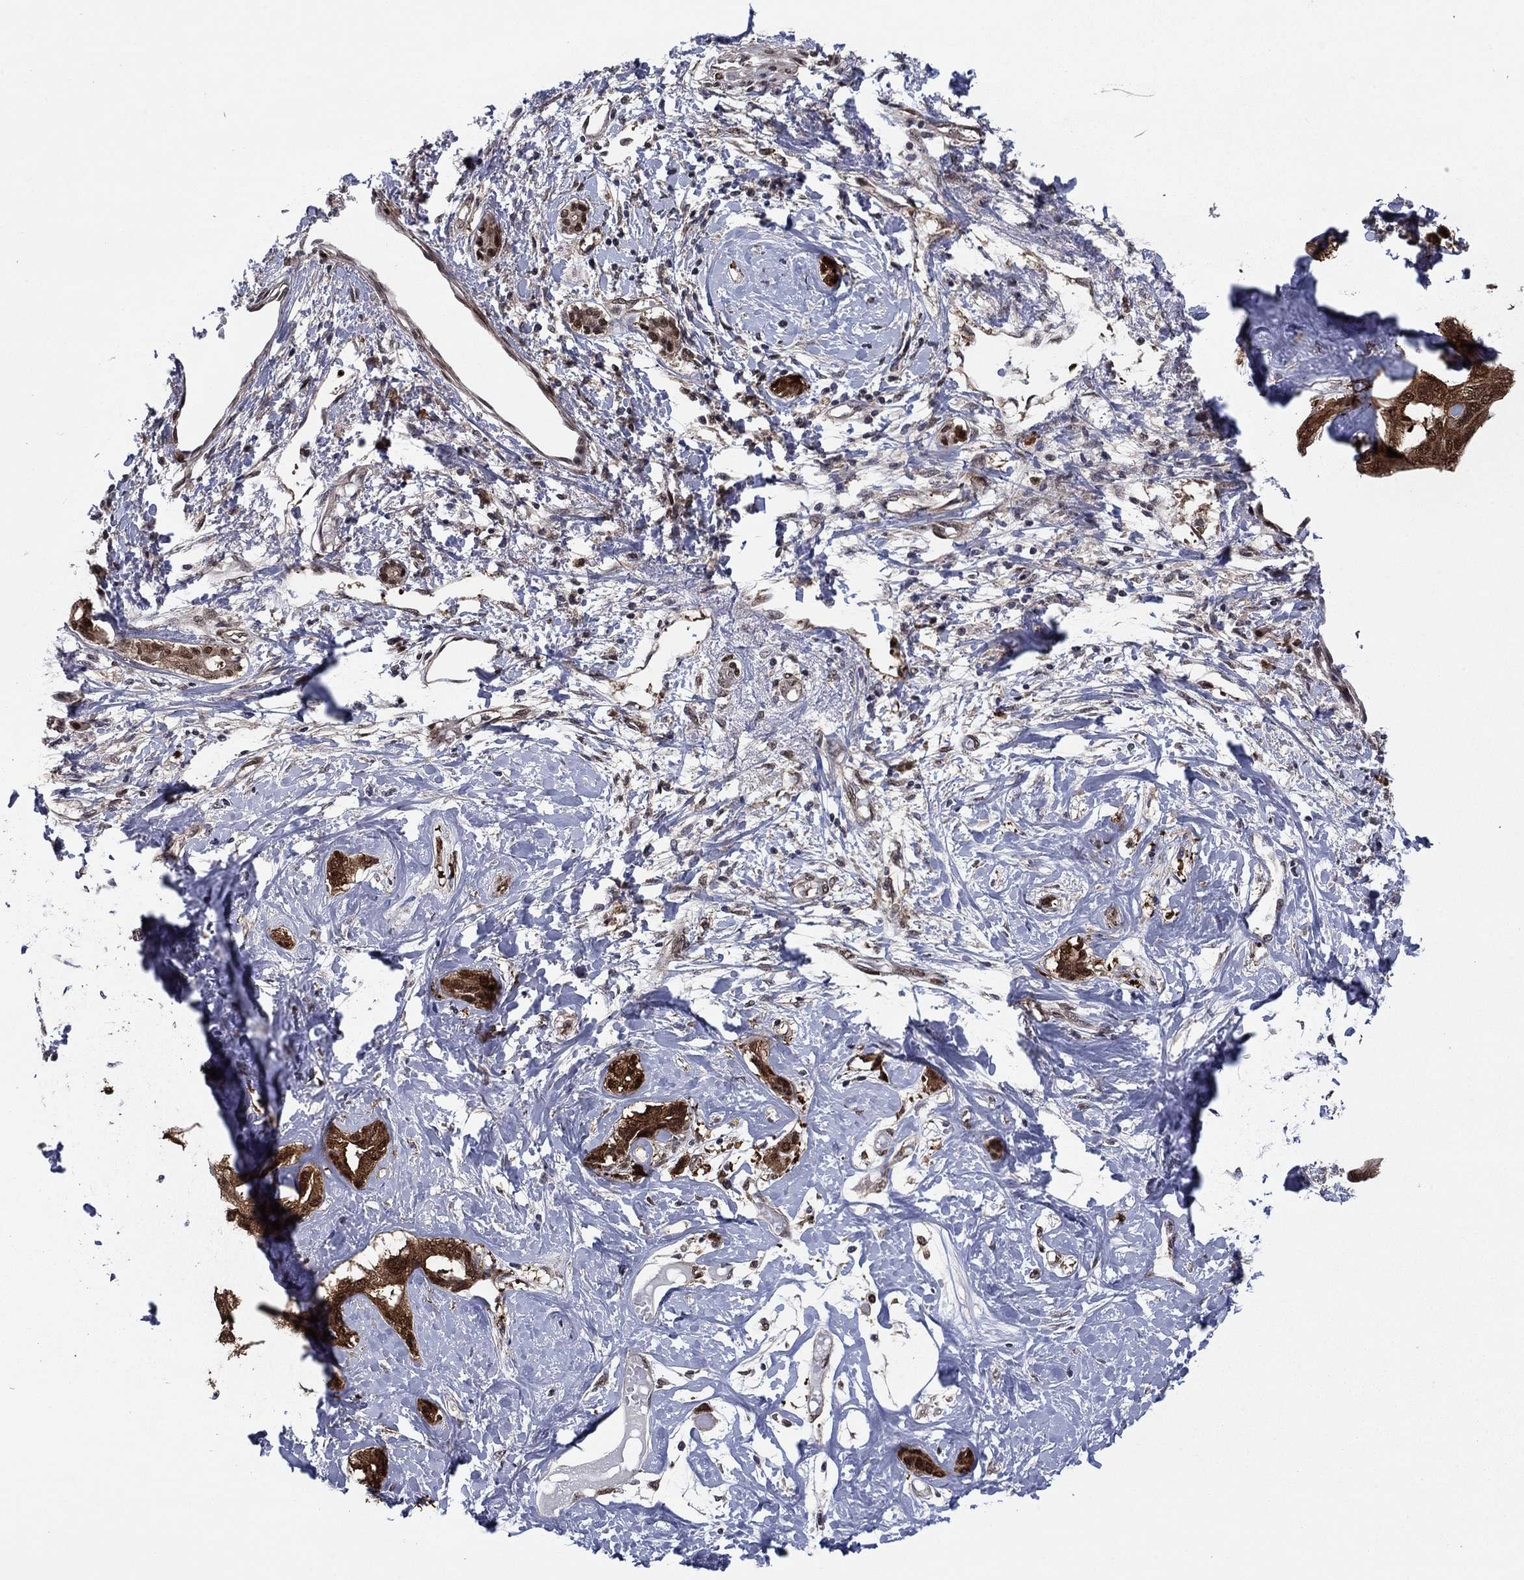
{"staining": {"intensity": "strong", "quantity": ">75%", "location": "cytoplasmic/membranous"}, "tissue": "liver cancer", "cell_type": "Tumor cells", "image_type": "cancer", "snomed": [{"axis": "morphology", "description": "Cholangiocarcinoma"}, {"axis": "topography", "description": "Liver"}], "caption": "An immunohistochemistry micrograph of neoplastic tissue is shown. Protein staining in brown labels strong cytoplasmic/membranous positivity in cholangiocarcinoma (liver) within tumor cells.", "gene": "FKBP4", "patient": {"sex": "male", "age": 59}}